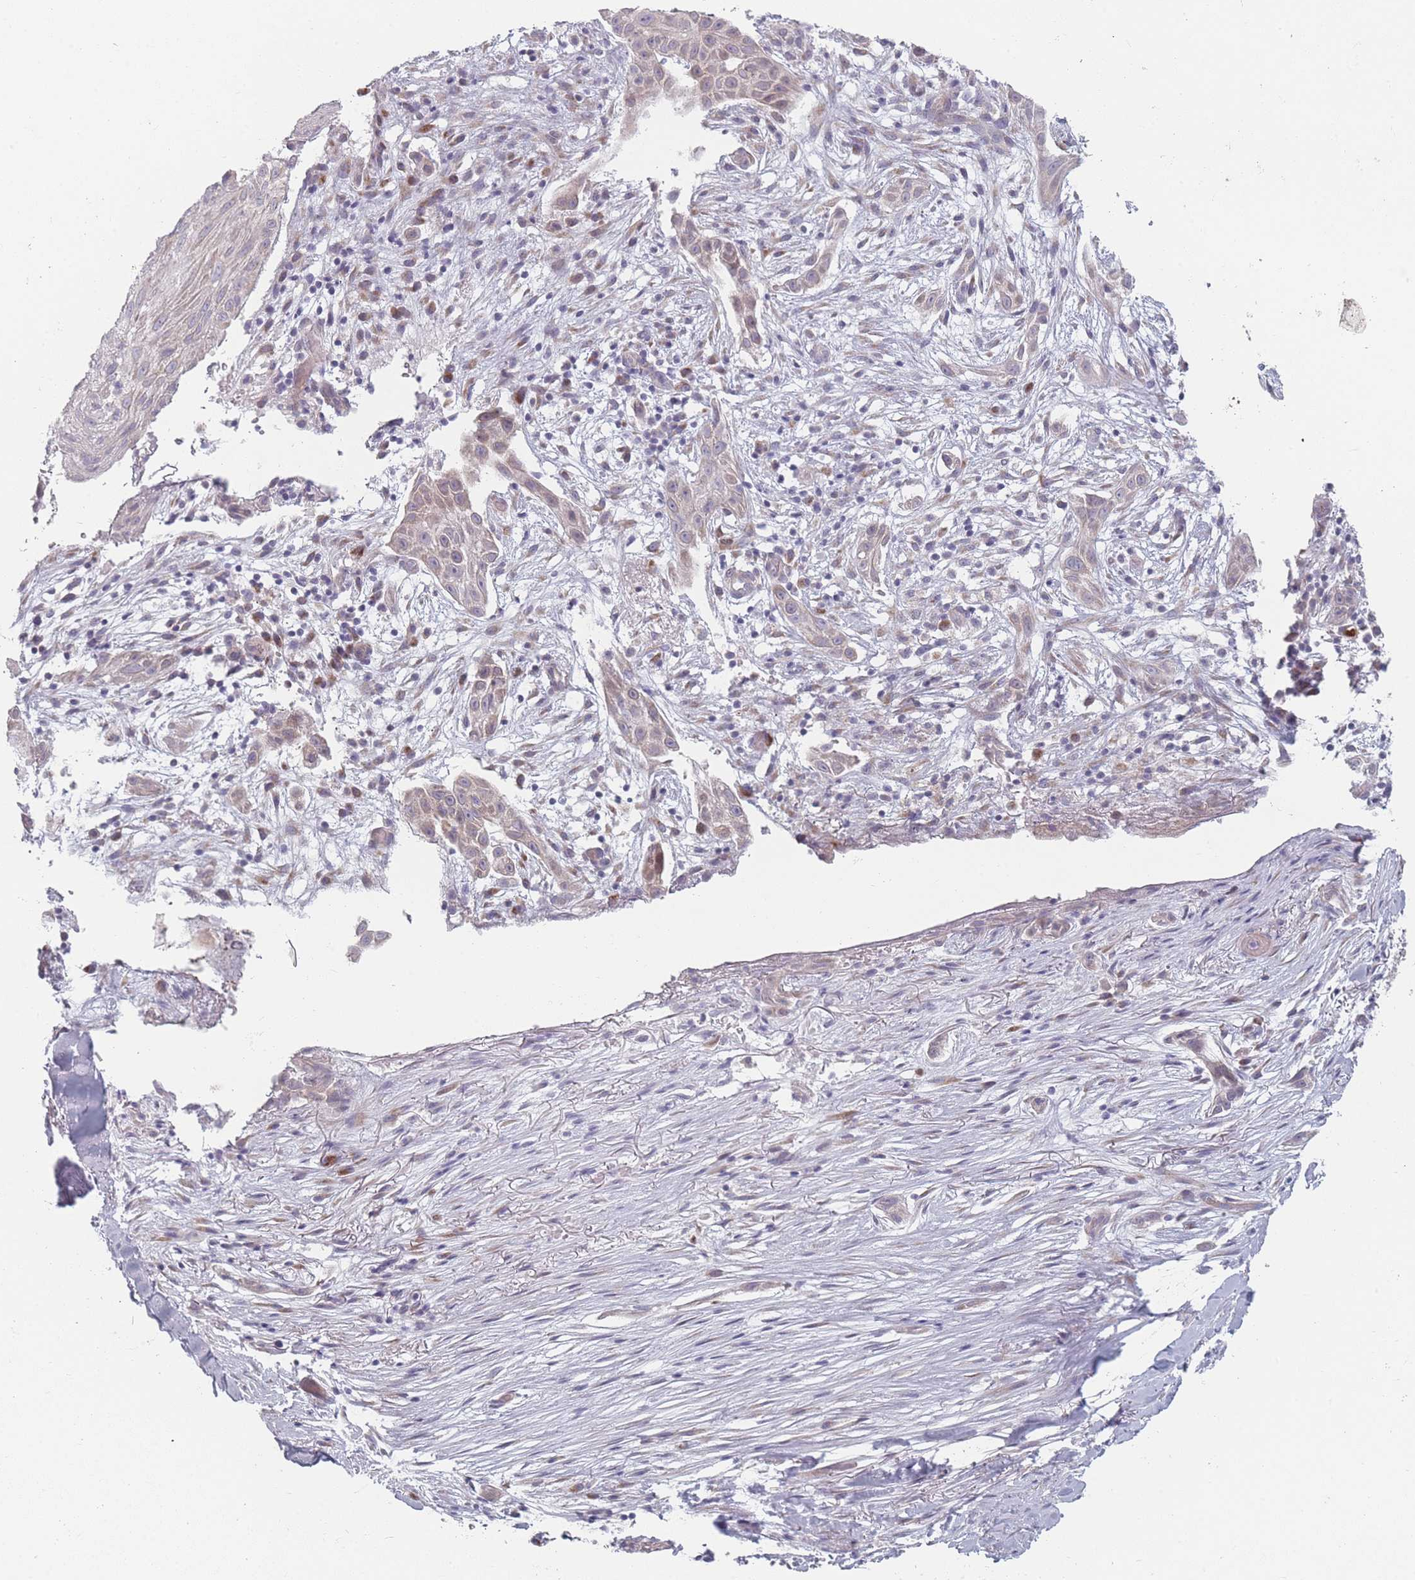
{"staining": {"intensity": "negative", "quantity": "none", "location": "none"}, "tissue": "adipose tissue", "cell_type": "Adipocytes", "image_type": "normal", "snomed": [{"axis": "morphology", "description": "Normal tissue, NOS"}, {"axis": "morphology", "description": "Basal cell carcinoma"}, {"axis": "topography", "description": "Skin"}], "caption": "An immunohistochemistry (IHC) histopathology image of unremarkable adipose tissue is shown. There is no staining in adipocytes of adipose tissue. (Stains: DAB (3,3'-diaminobenzidine) IHC with hematoxylin counter stain, Microscopy: brightfield microscopy at high magnification).", "gene": "RASL10B", "patient": {"sex": "female", "age": 89}}